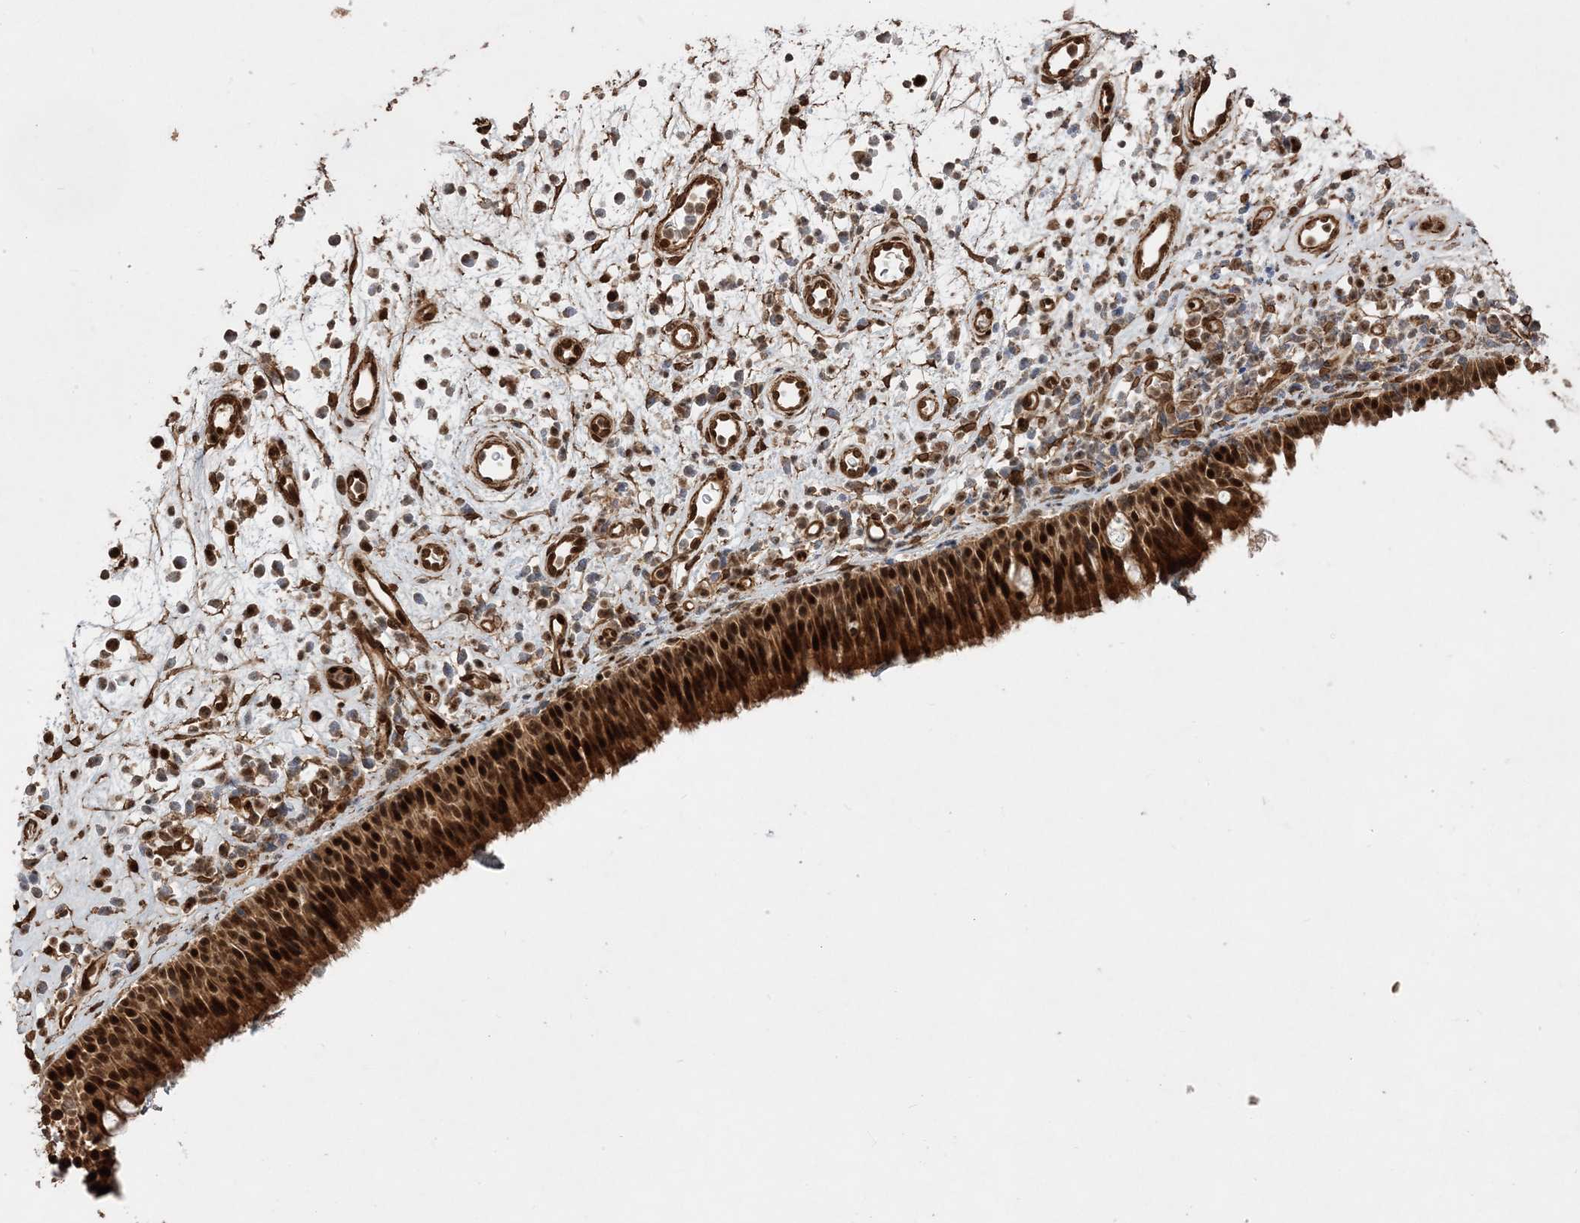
{"staining": {"intensity": "strong", "quantity": ">75%", "location": "cytoplasmic/membranous,nuclear"}, "tissue": "nasopharynx", "cell_type": "Respiratory epithelial cells", "image_type": "normal", "snomed": [{"axis": "morphology", "description": "Normal tissue, NOS"}, {"axis": "morphology", "description": "Inflammation, NOS"}, {"axis": "morphology", "description": "Malignant melanoma, Metastatic site"}, {"axis": "topography", "description": "Nasopharynx"}], "caption": "DAB immunohistochemical staining of normal human nasopharynx demonstrates strong cytoplasmic/membranous,nuclear protein expression in about >75% of respiratory epithelial cells. Immunohistochemistry (ihc) stains the protein in brown and the nuclei are stained blue.", "gene": "ETAA1", "patient": {"sex": "male", "age": 70}}